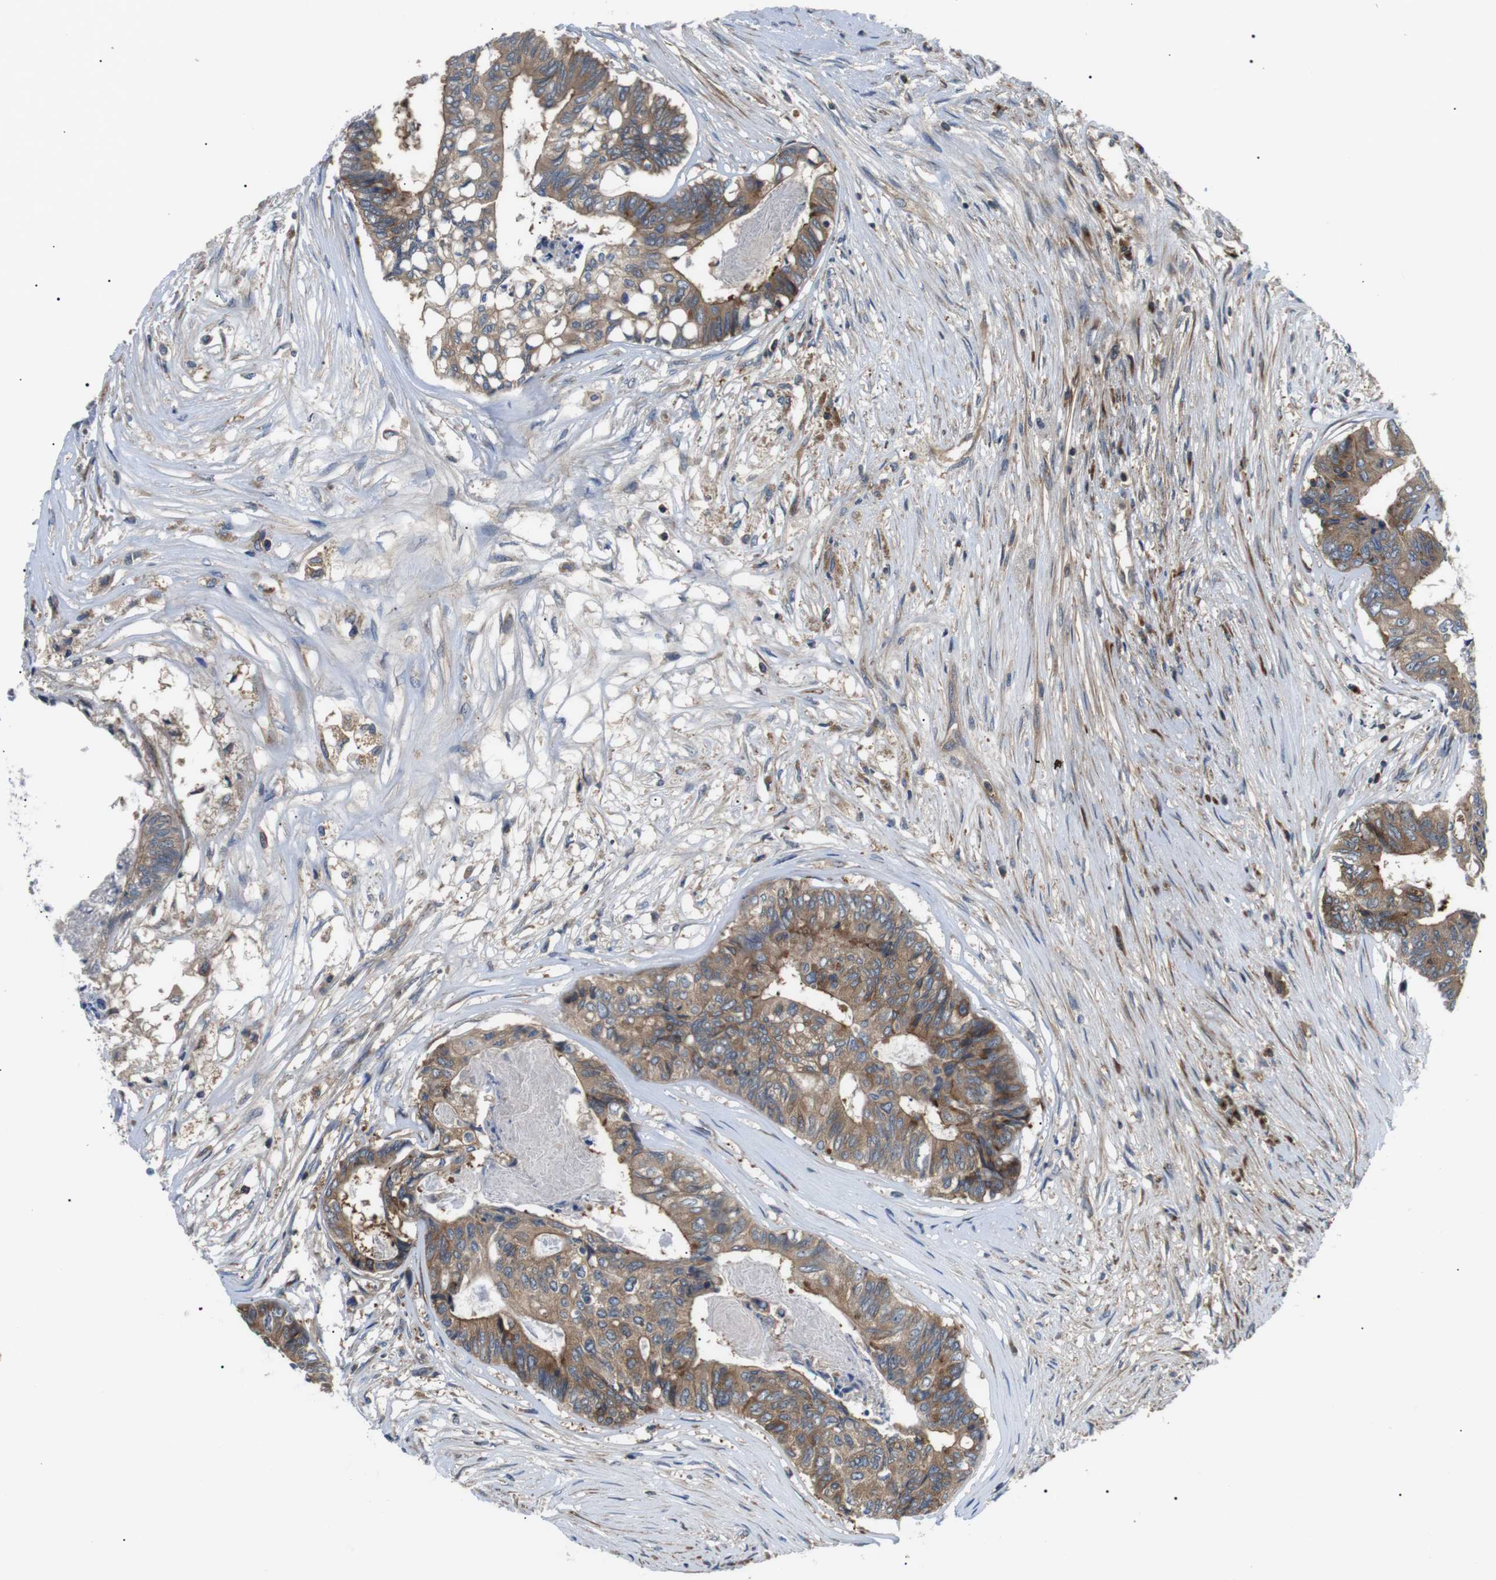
{"staining": {"intensity": "moderate", "quantity": ">75%", "location": "cytoplasmic/membranous"}, "tissue": "colorectal cancer", "cell_type": "Tumor cells", "image_type": "cancer", "snomed": [{"axis": "morphology", "description": "Adenocarcinoma, NOS"}, {"axis": "topography", "description": "Rectum"}], "caption": "Tumor cells display moderate cytoplasmic/membranous expression in about >75% of cells in adenocarcinoma (colorectal).", "gene": "DIPK1A", "patient": {"sex": "male", "age": 63}}